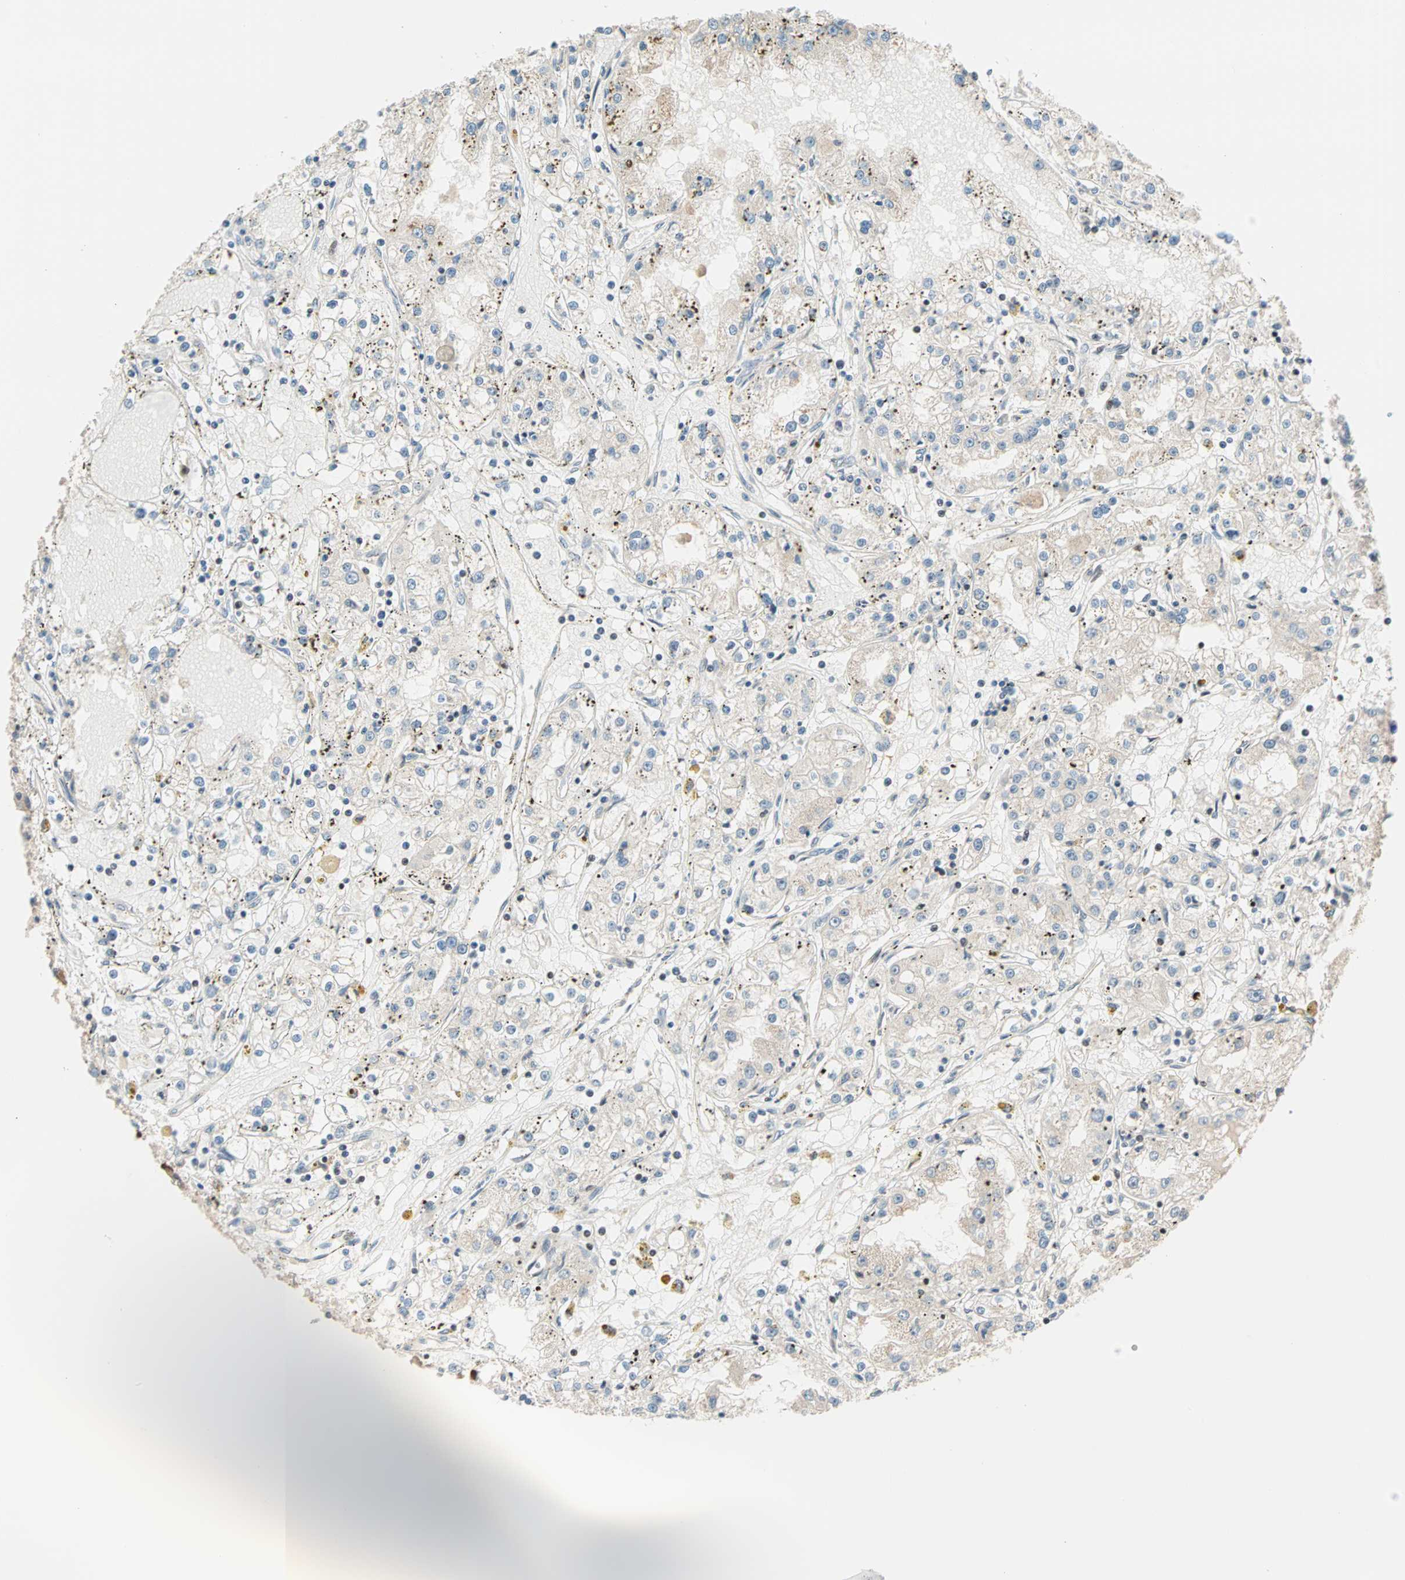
{"staining": {"intensity": "weak", "quantity": "<25%", "location": "cytoplasmic/membranous"}, "tissue": "renal cancer", "cell_type": "Tumor cells", "image_type": "cancer", "snomed": [{"axis": "morphology", "description": "Adenocarcinoma, NOS"}, {"axis": "topography", "description": "Kidney"}], "caption": "Renal adenocarcinoma stained for a protein using immunohistochemistry (IHC) shows no expression tumor cells.", "gene": "HECW1", "patient": {"sex": "male", "age": 56}}